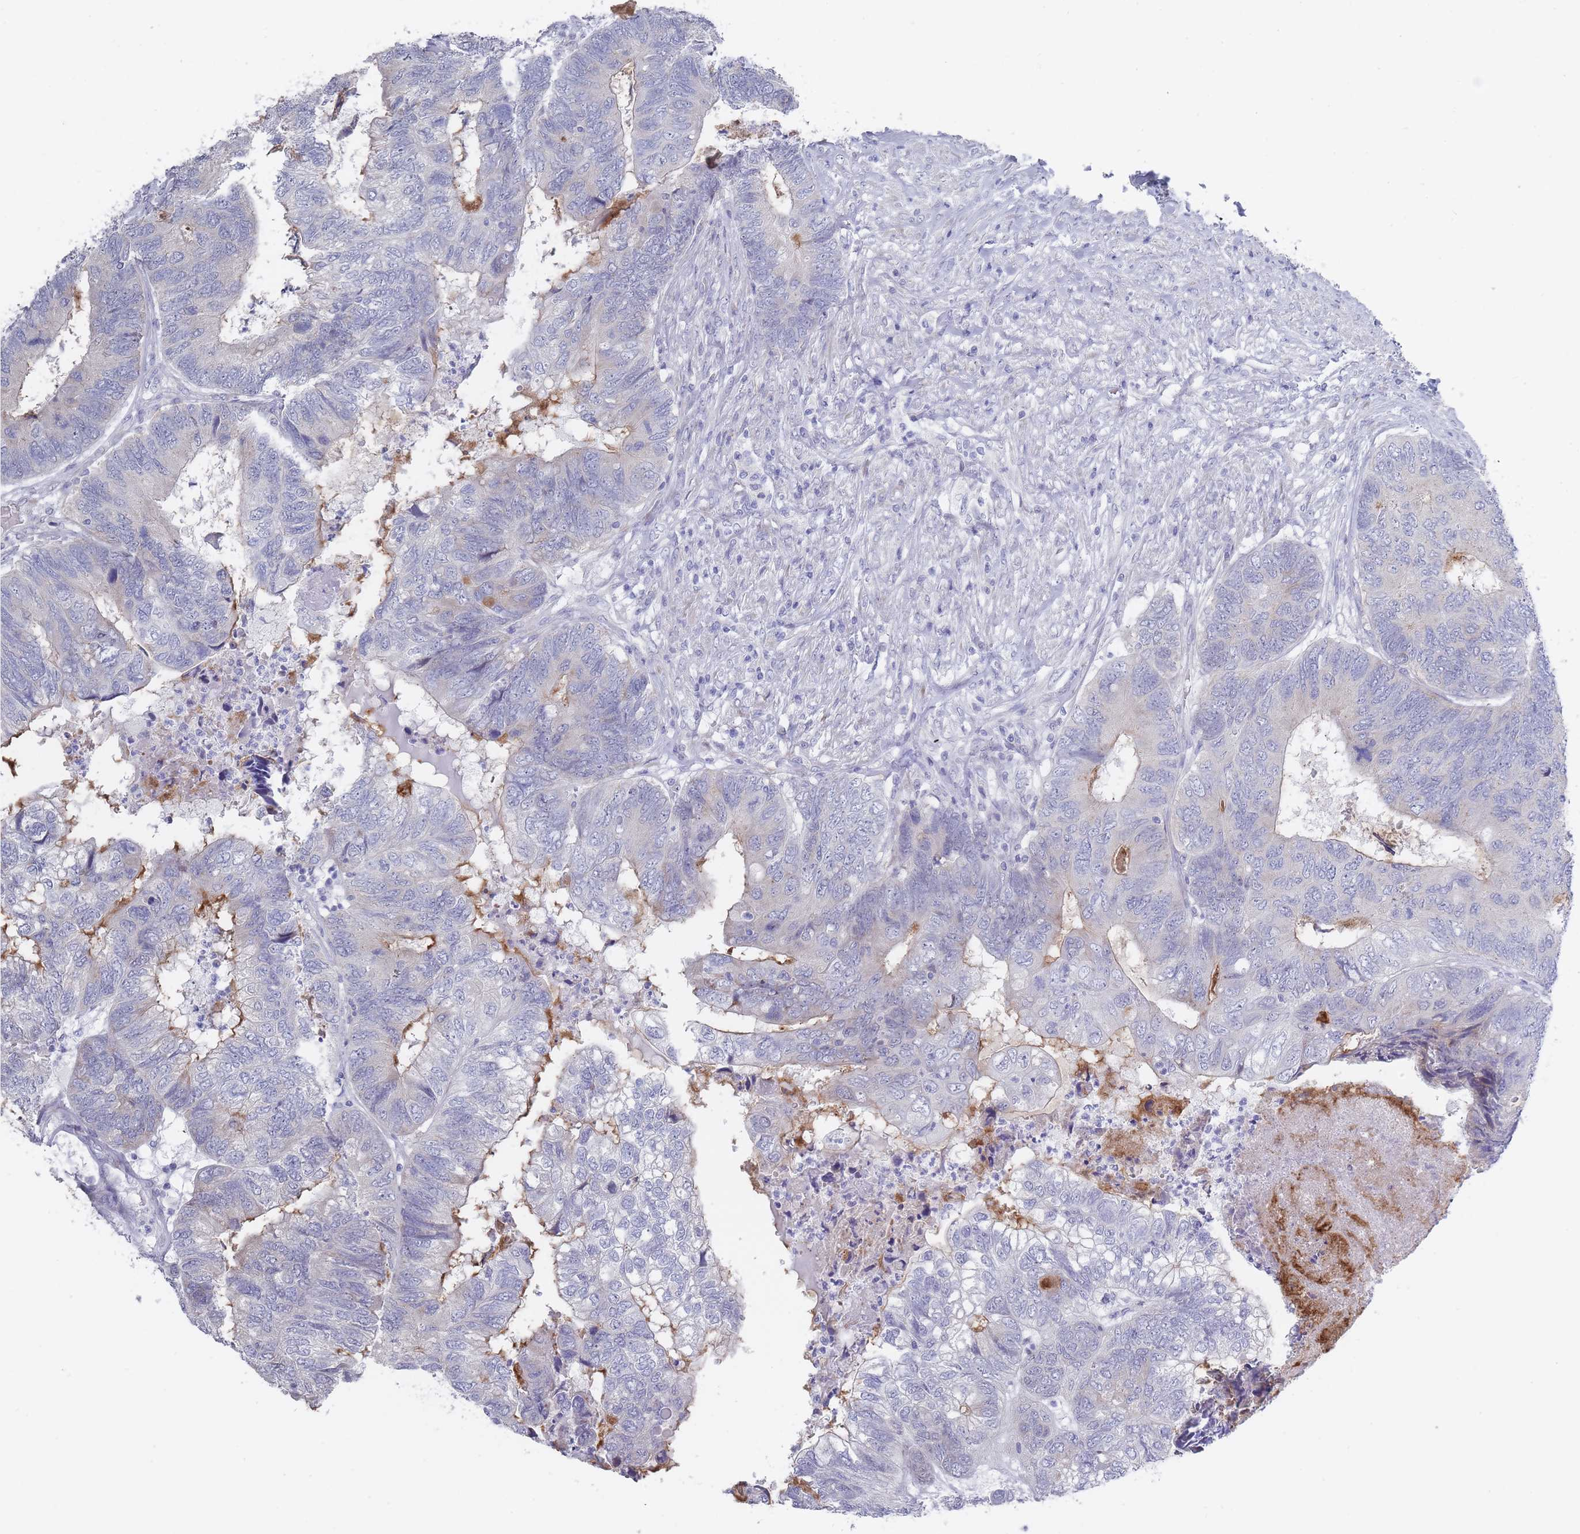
{"staining": {"intensity": "negative", "quantity": "none", "location": "none"}, "tissue": "colorectal cancer", "cell_type": "Tumor cells", "image_type": "cancer", "snomed": [{"axis": "morphology", "description": "Adenocarcinoma, NOS"}, {"axis": "topography", "description": "Colon"}], "caption": "Immunohistochemistry (IHC) of colorectal cancer demonstrates no positivity in tumor cells.", "gene": "PIGU", "patient": {"sex": "female", "age": 67}}